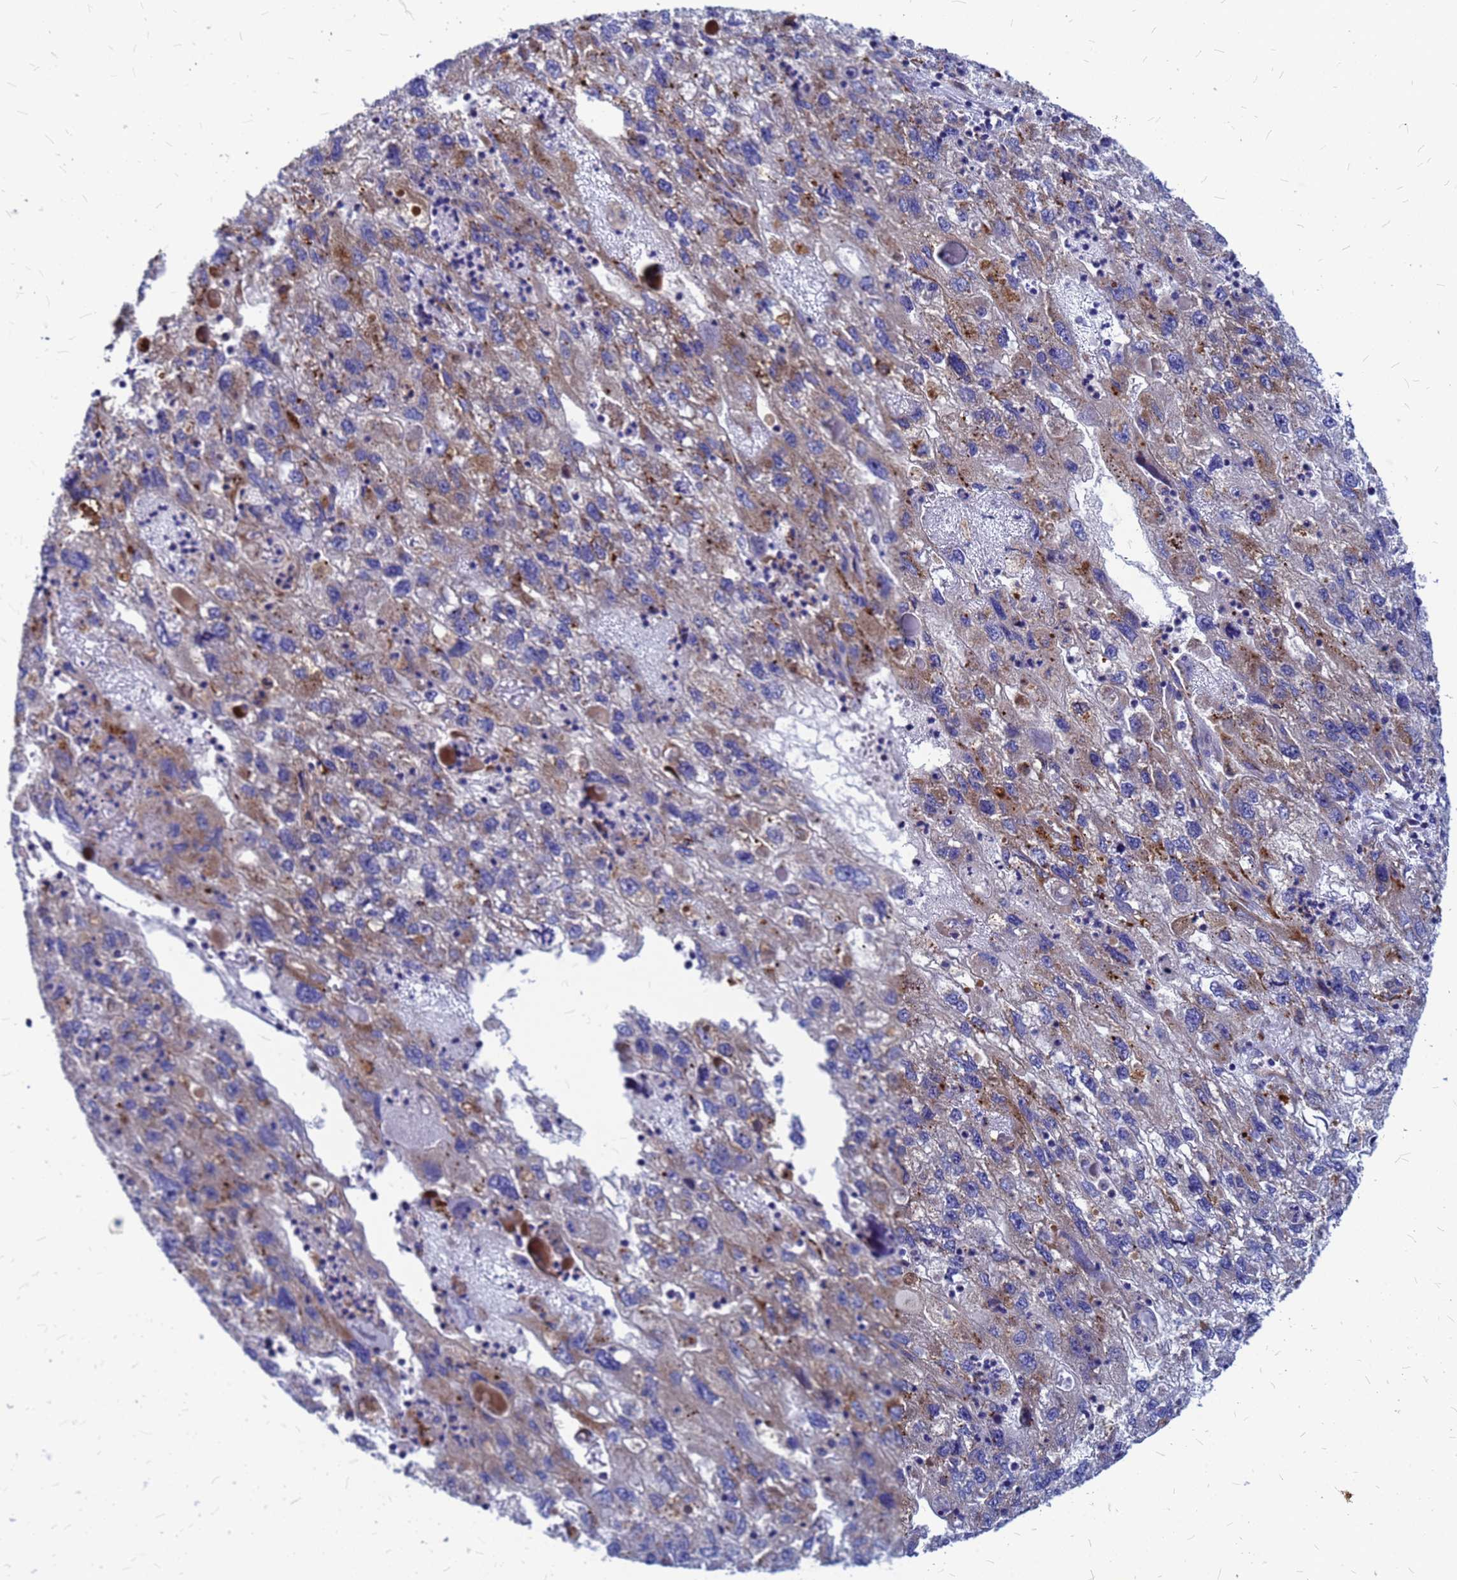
{"staining": {"intensity": "moderate", "quantity": "25%-75%", "location": "cytoplasmic/membranous"}, "tissue": "endometrial cancer", "cell_type": "Tumor cells", "image_type": "cancer", "snomed": [{"axis": "morphology", "description": "Adenocarcinoma, NOS"}, {"axis": "topography", "description": "Endometrium"}], "caption": "High-magnification brightfield microscopy of endometrial cancer (adenocarcinoma) stained with DAB (3,3'-diaminobenzidine) (brown) and counterstained with hematoxylin (blue). tumor cells exhibit moderate cytoplasmic/membranous staining is present in about25%-75% of cells.", "gene": "NOSTRIN", "patient": {"sex": "female", "age": 49}}